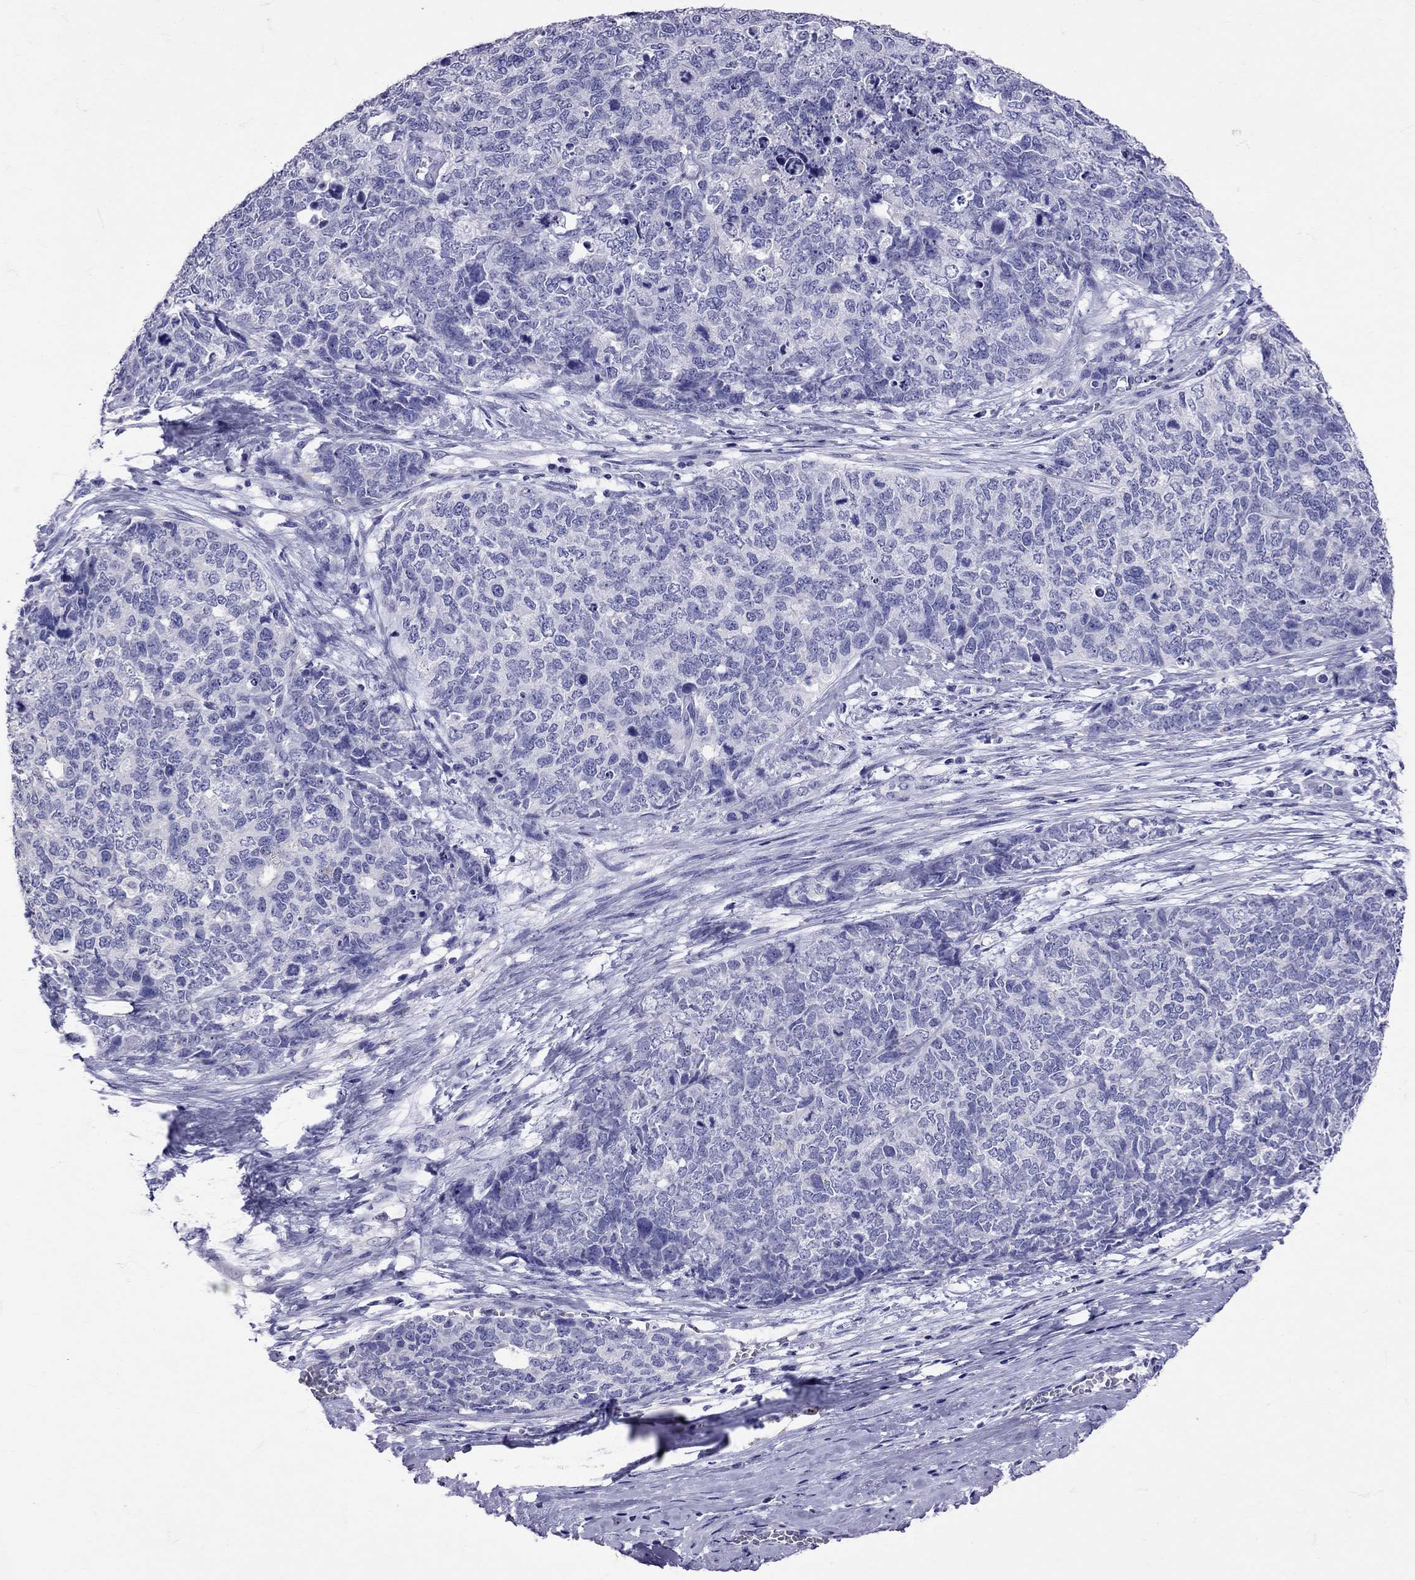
{"staining": {"intensity": "negative", "quantity": "none", "location": "none"}, "tissue": "cervical cancer", "cell_type": "Tumor cells", "image_type": "cancer", "snomed": [{"axis": "morphology", "description": "Squamous cell carcinoma, NOS"}, {"axis": "topography", "description": "Cervix"}], "caption": "Tumor cells show no significant expression in cervical cancer.", "gene": "AVP", "patient": {"sex": "female", "age": 63}}